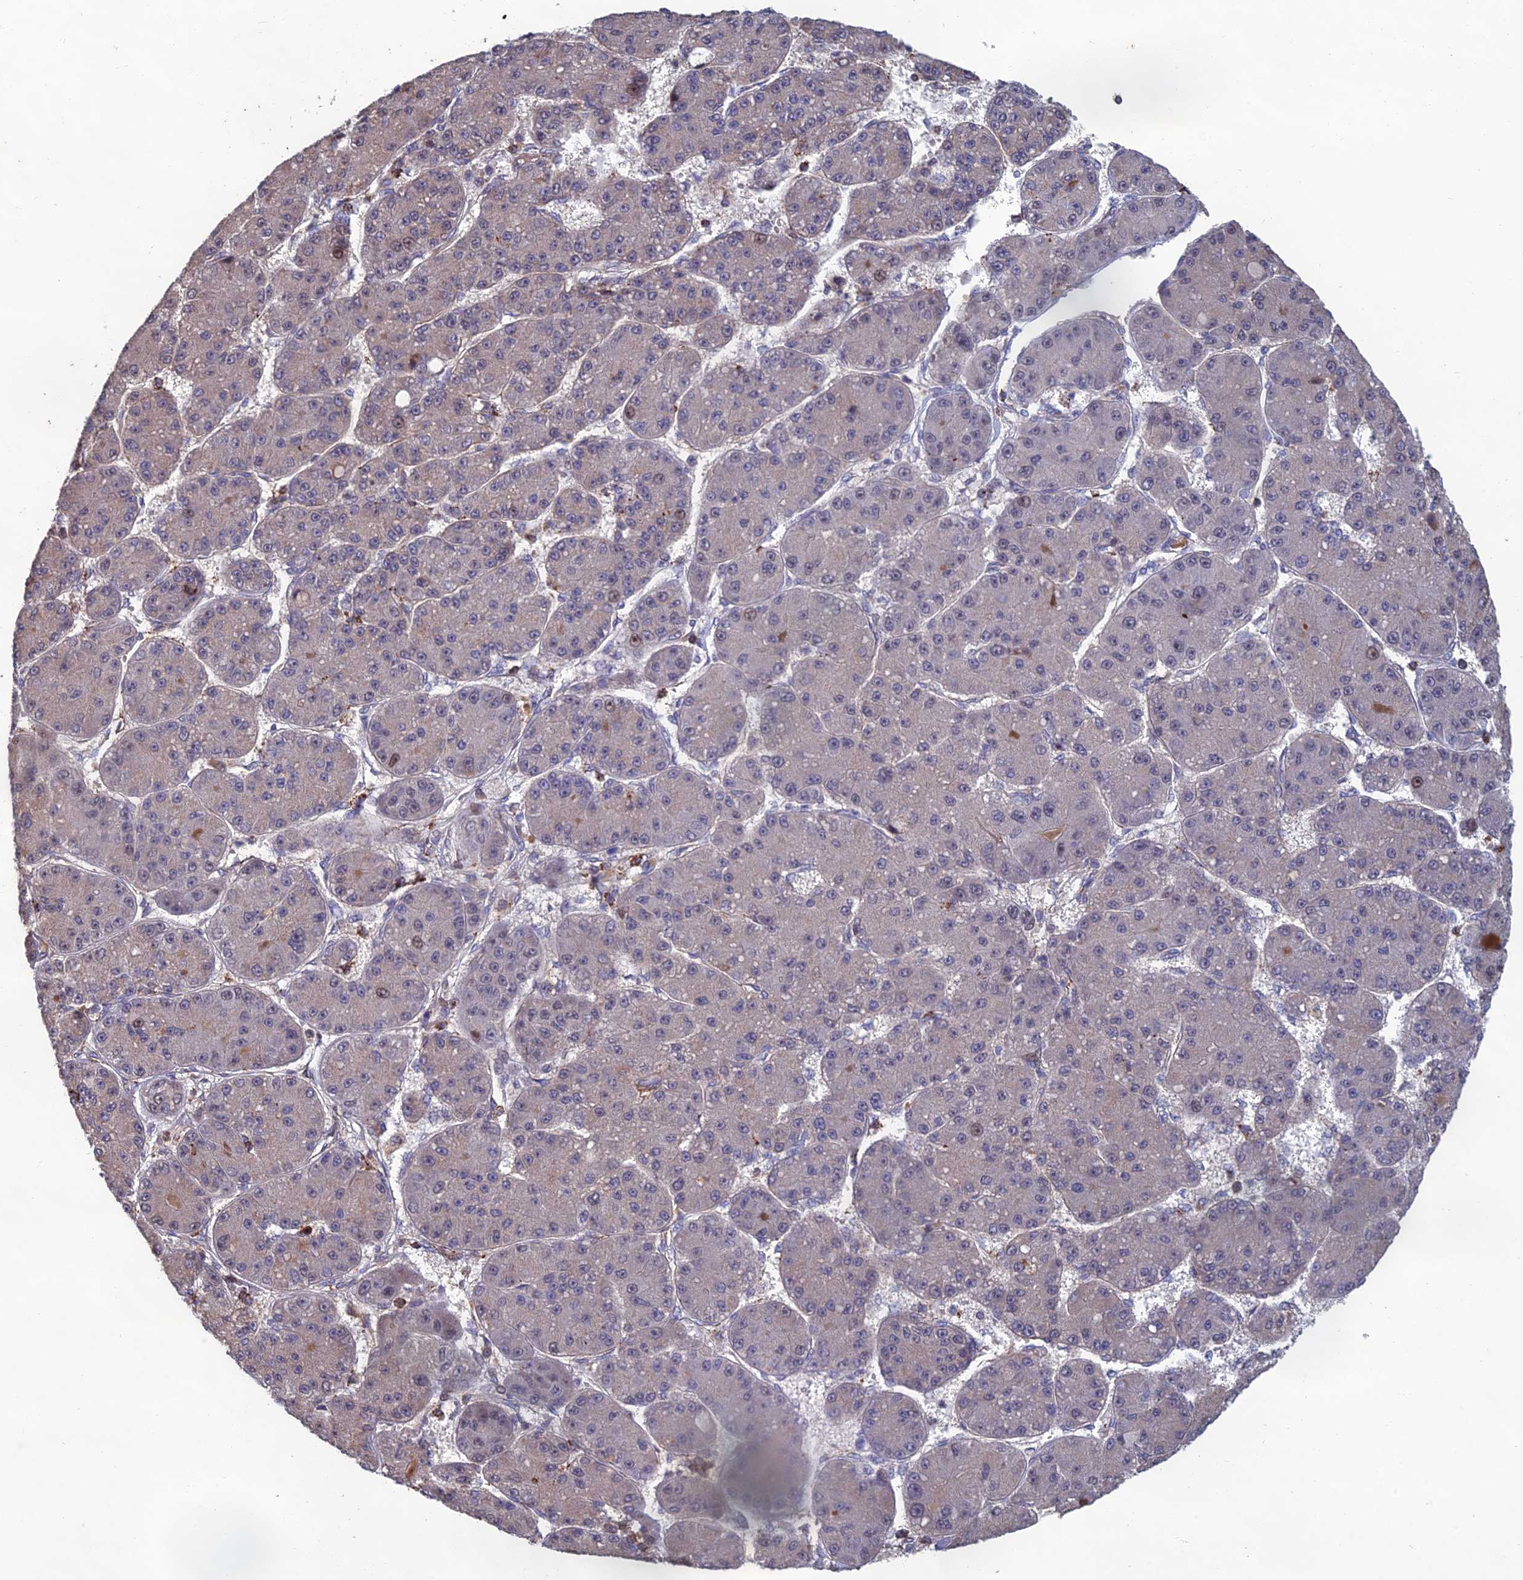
{"staining": {"intensity": "negative", "quantity": "none", "location": "none"}, "tissue": "liver cancer", "cell_type": "Tumor cells", "image_type": "cancer", "snomed": [{"axis": "morphology", "description": "Carcinoma, Hepatocellular, NOS"}, {"axis": "topography", "description": "Liver"}], "caption": "Immunohistochemical staining of human liver hepatocellular carcinoma demonstrates no significant positivity in tumor cells.", "gene": "C15orf62", "patient": {"sex": "male", "age": 67}}